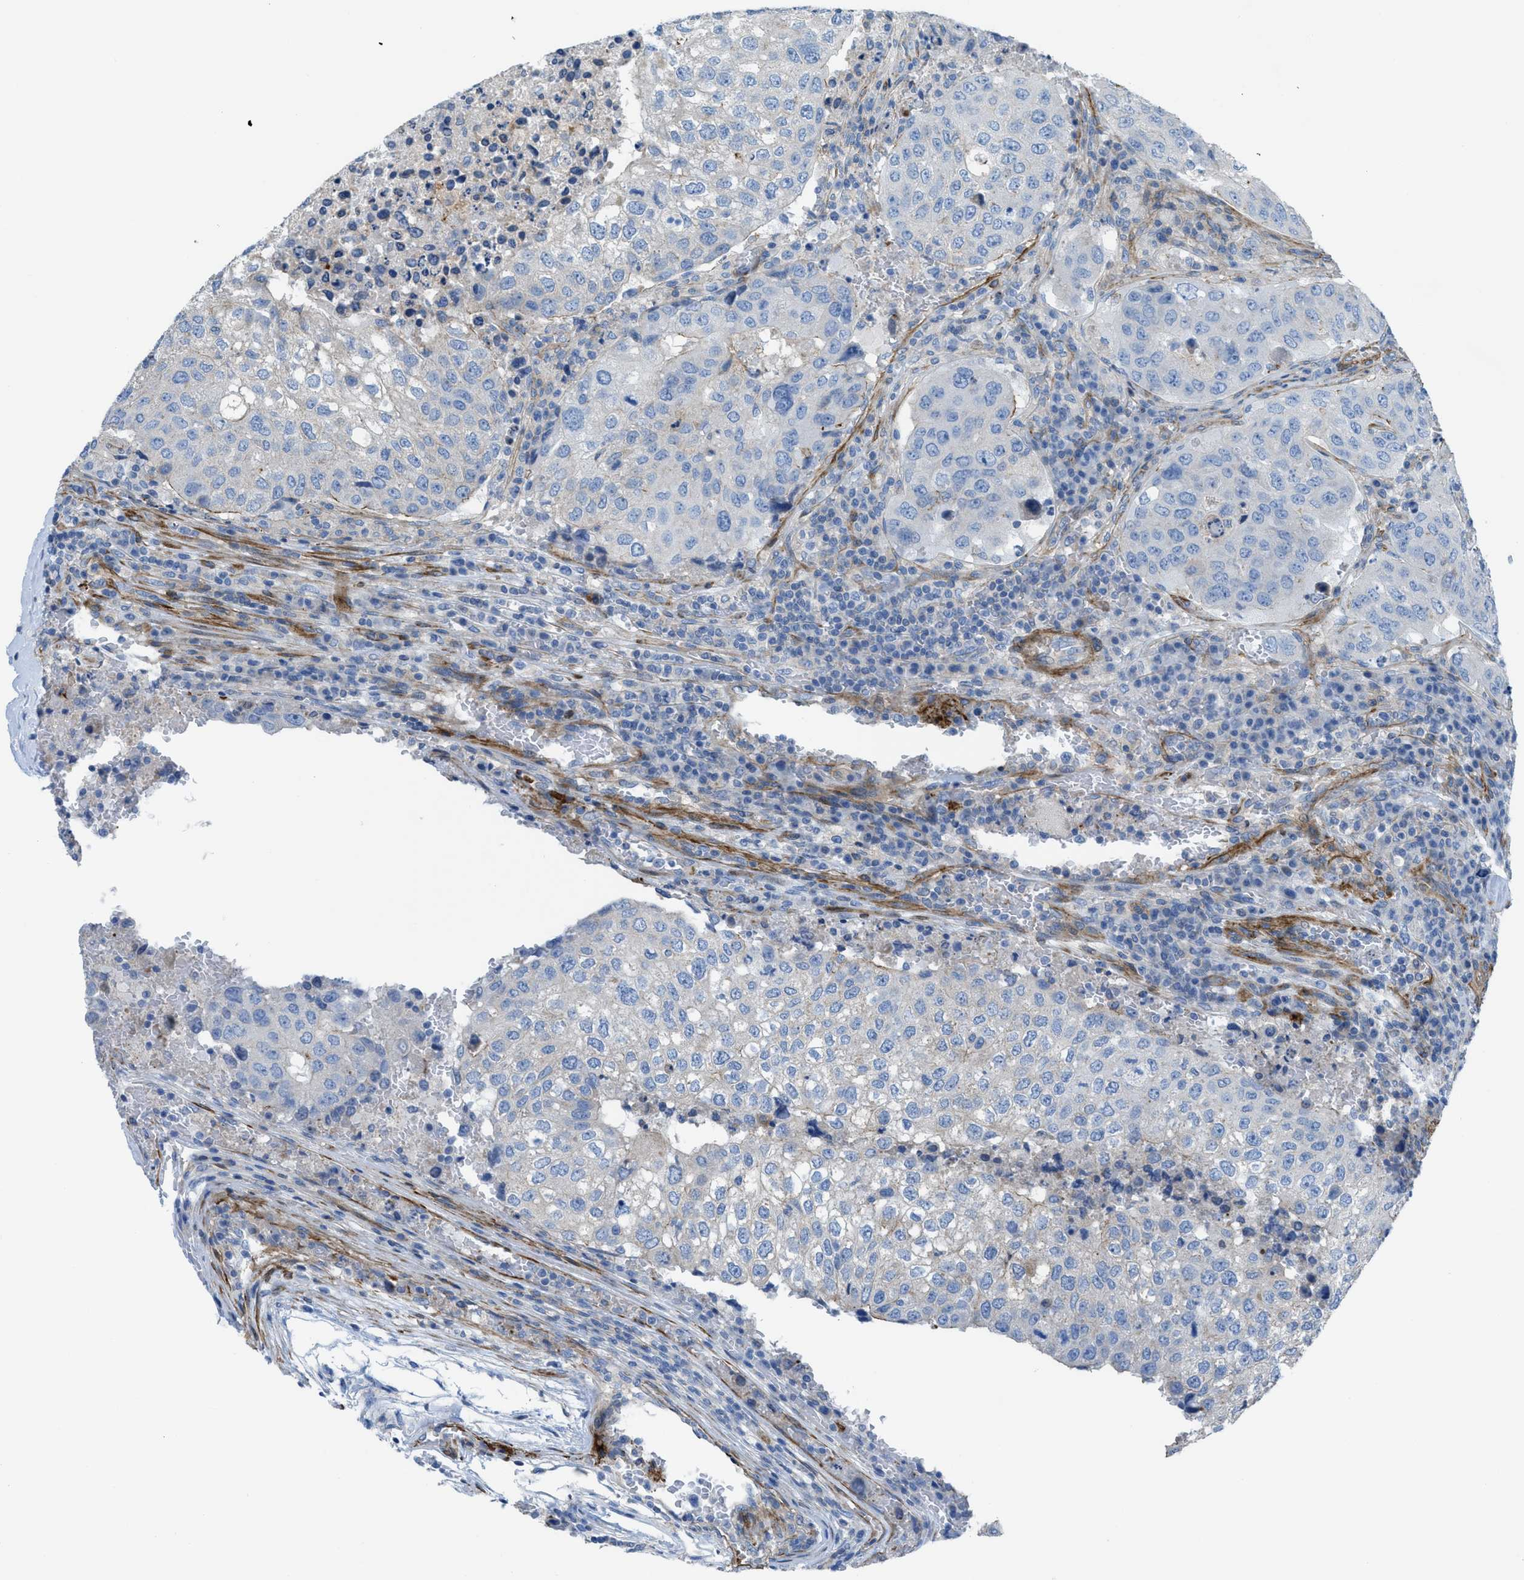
{"staining": {"intensity": "negative", "quantity": "none", "location": "none"}, "tissue": "urothelial cancer", "cell_type": "Tumor cells", "image_type": "cancer", "snomed": [{"axis": "morphology", "description": "Urothelial carcinoma, High grade"}, {"axis": "topography", "description": "Lymph node"}, {"axis": "topography", "description": "Urinary bladder"}], "caption": "This is an immunohistochemistry histopathology image of urothelial carcinoma (high-grade). There is no expression in tumor cells.", "gene": "KCNH7", "patient": {"sex": "male", "age": 51}}